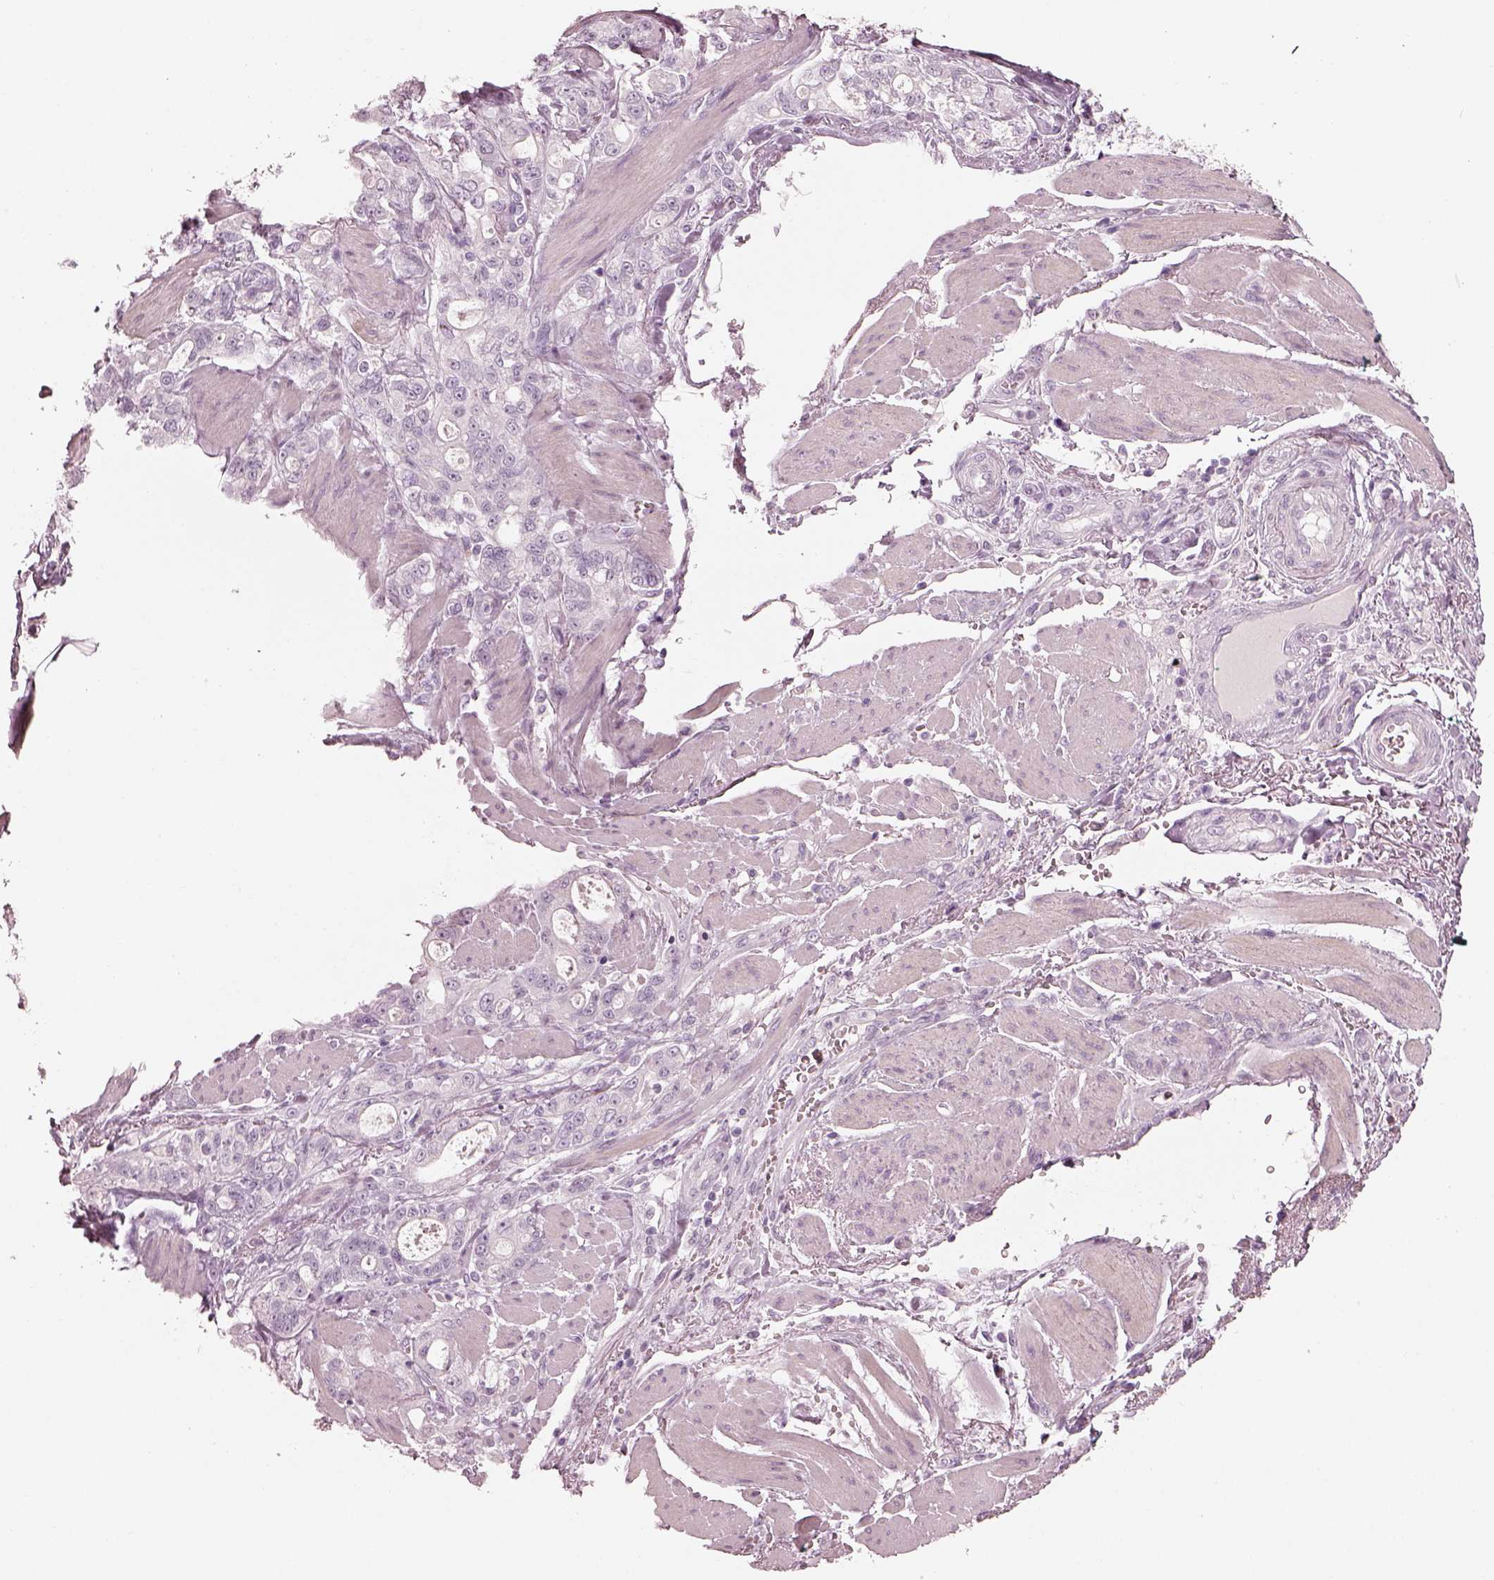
{"staining": {"intensity": "negative", "quantity": "none", "location": "none"}, "tissue": "stomach cancer", "cell_type": "Tumor cells", "image_type": "cancer", "snomed": [{"axis": "morphology", "description": "Adenocarcinoma, NOS"}, {"axis": "topography", "description": "Stomach"}], "caption": "IHC photomicrograph of neoplastic tissue: human stomach cancer stained with DAB (3,3'-diaminobenzidine) reveals no significant protein positivity in tumor cells.", "gene": "RSPH9", "patient": {"sex": "male", "age": 63}}